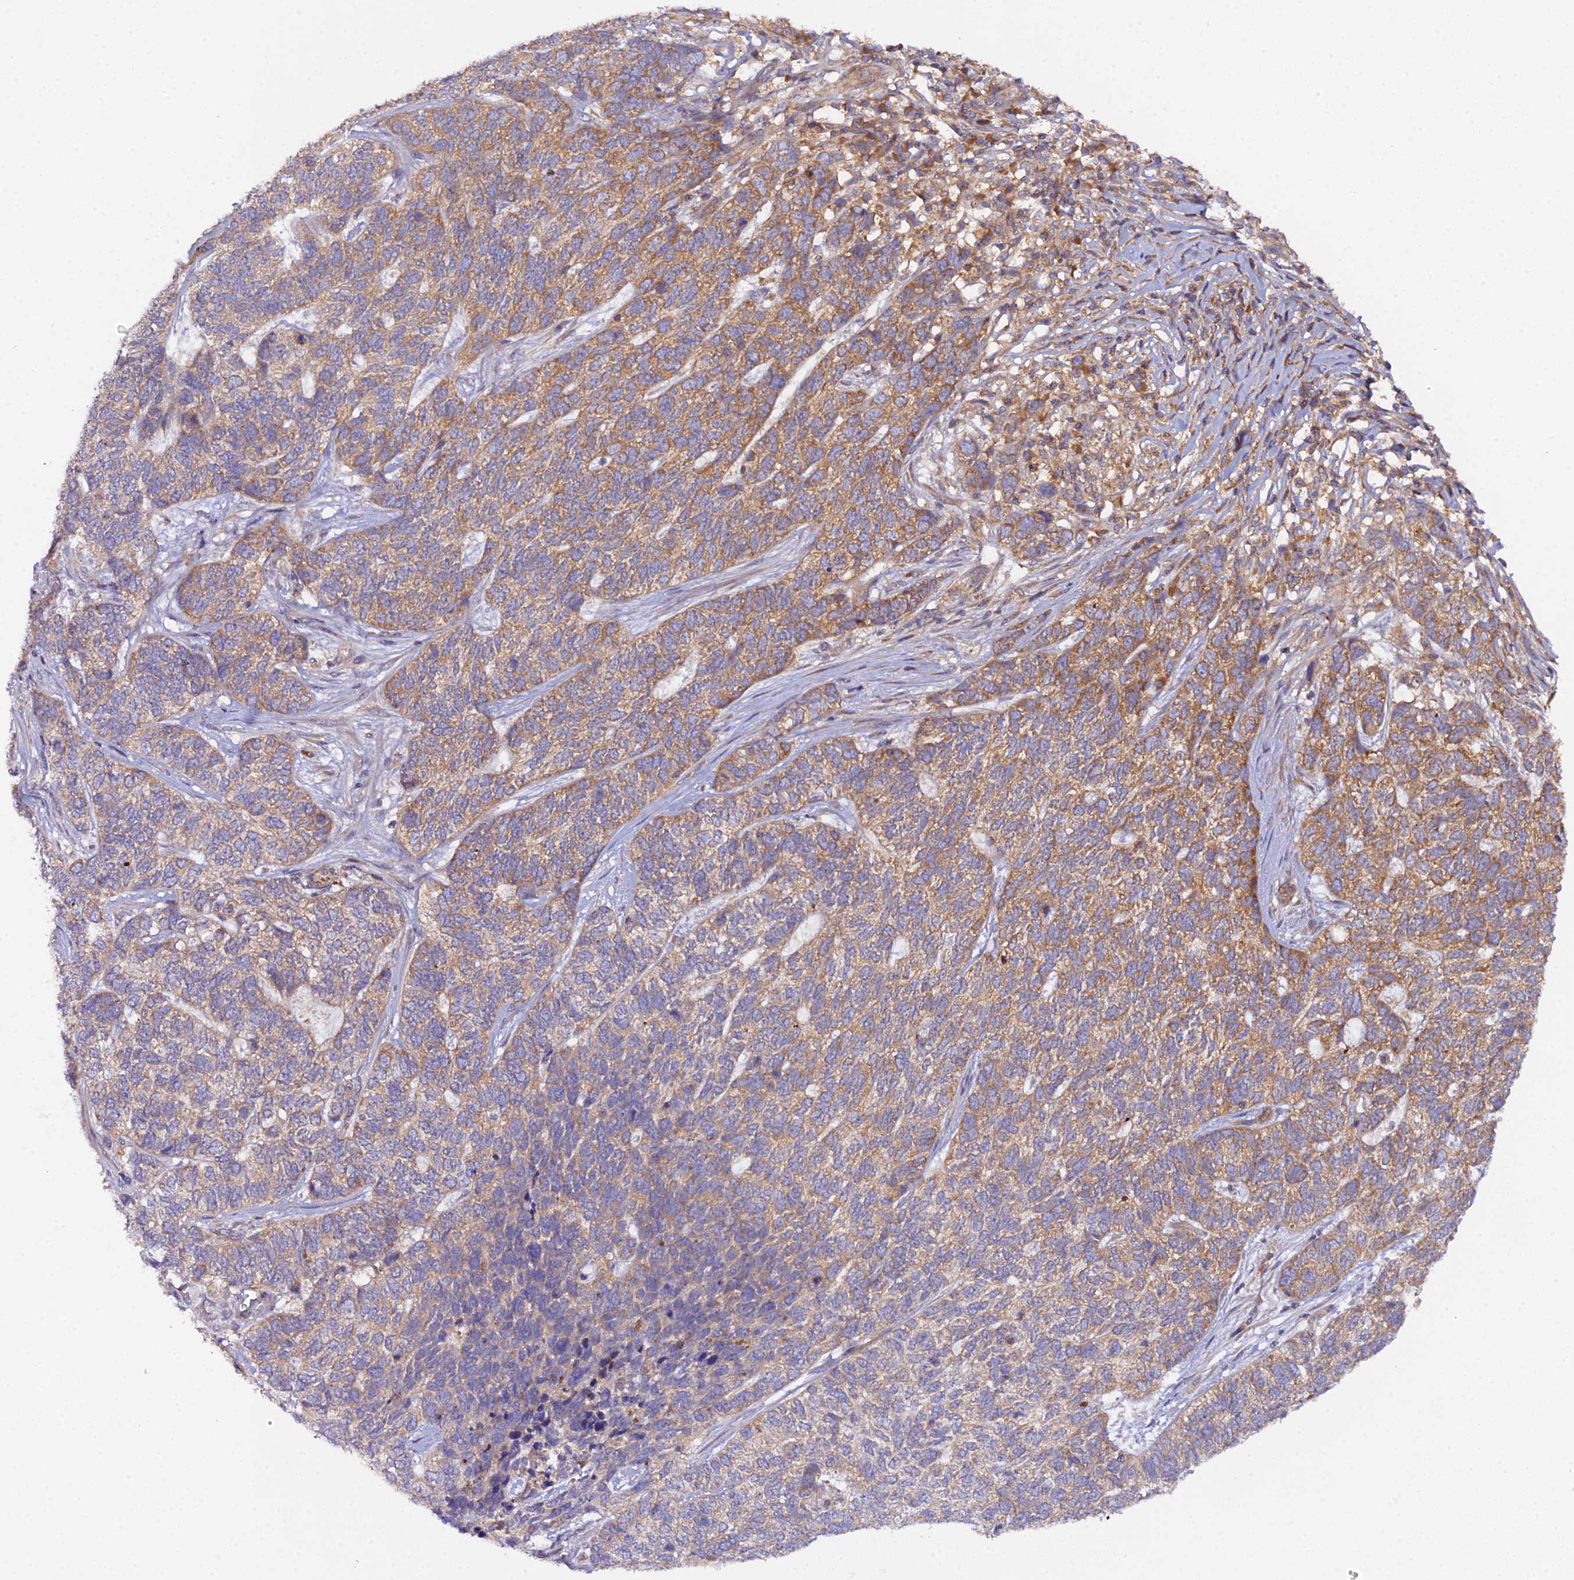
{"staining": {"intensity": "moderate", "quantity": "25%-75%", "location": "cytoplasmic/membranous"}, "tissue": "skin cancer", "cell_type": "Tumor cells", "image_type": "cancer", "snomed": [{"axis": "morphology", "description": "Basal cell carcinoma"}, {"axis": "topography", "description": "Skin"}], "caption": "IHC (DAB (3,3'-diaminobenzidine)) staining of human basal cell carcinoma (skin) exhibits moderate cytoplasmic/membranous protein expression in about 25%-75% of tumor cells.", "gene": "TRIM26", "patient": {"sex": "female", "age": 65}}